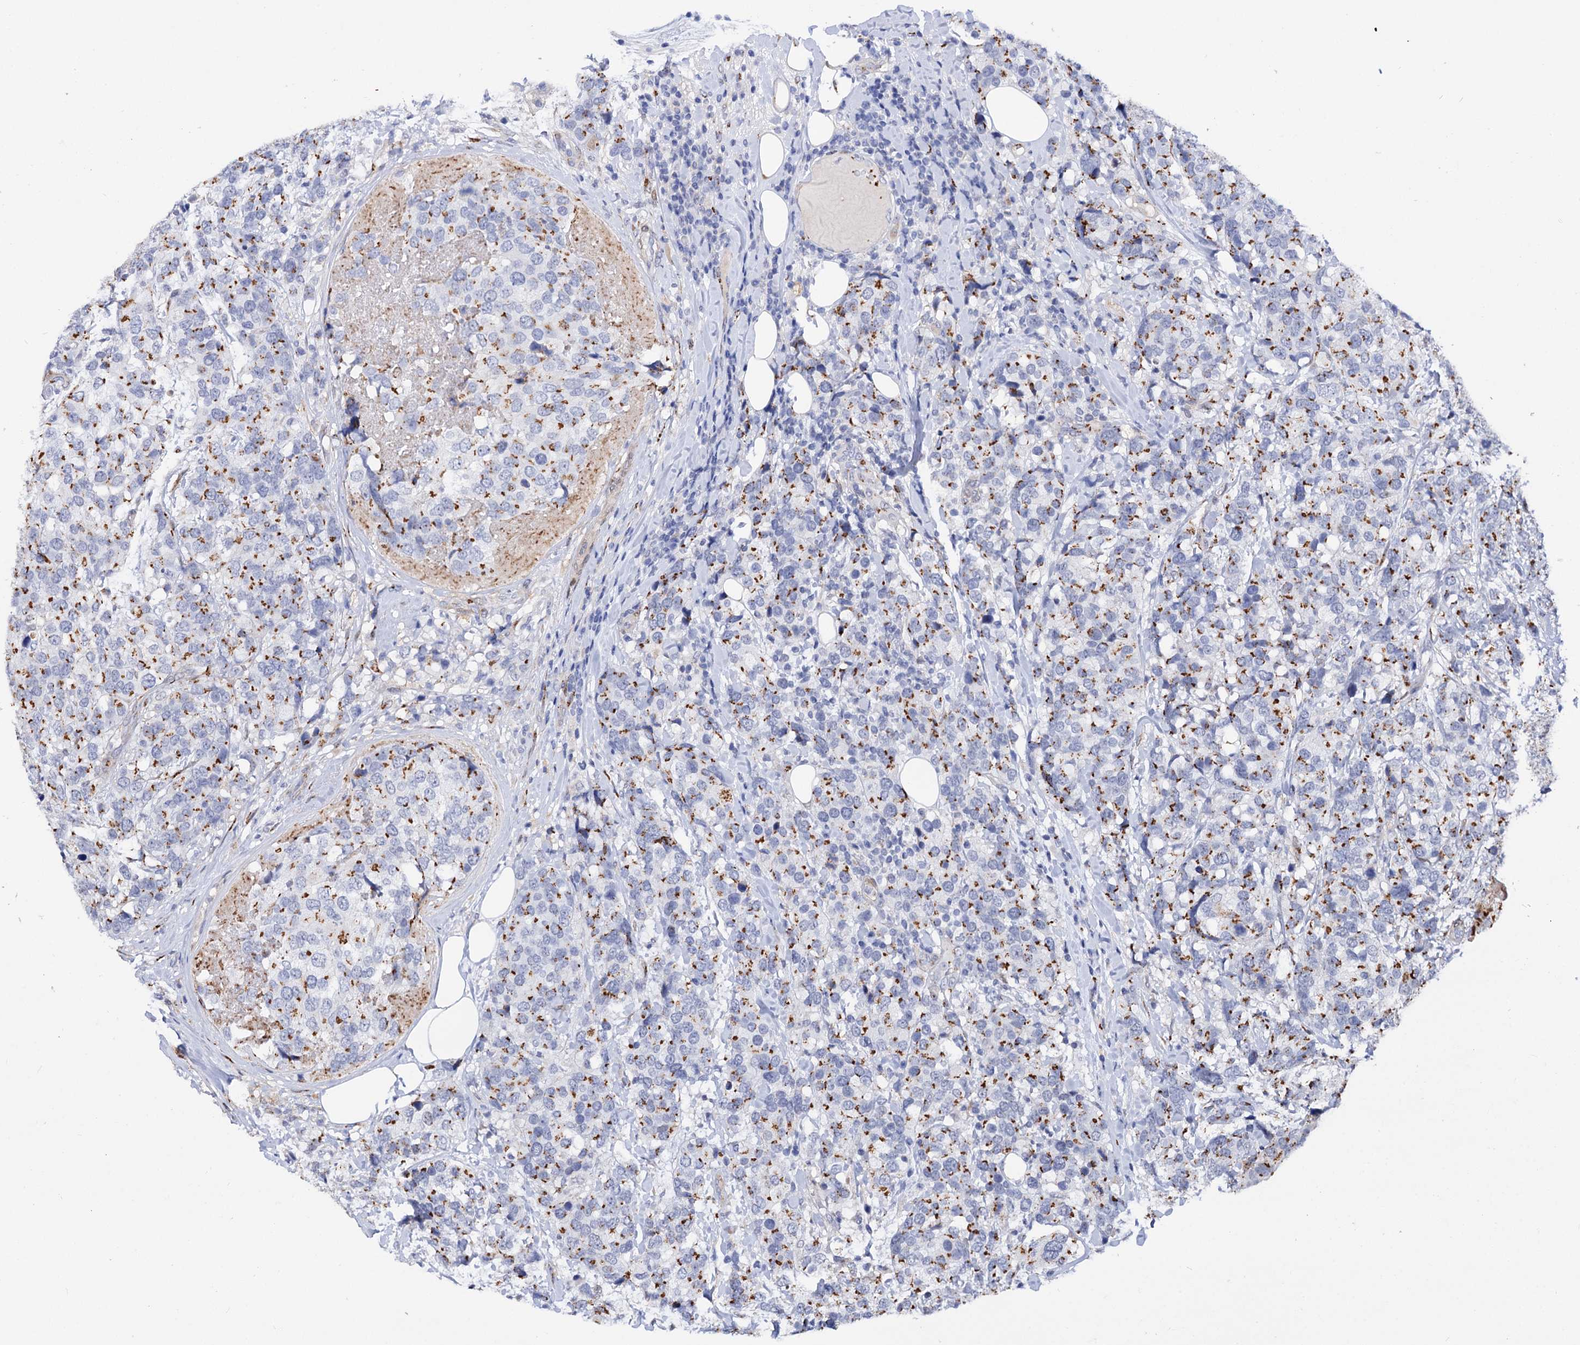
{"staining": {"intensity": "moderate", "quantity": "25%-75%", "location": "cytoplasmic/membranous"}, "tissue": "breast cancer", "cell_type": "Tumor cells", "image_type": "cancer", "snomed": [{"axis": "morphology", "description": "Lobular carcinoma"}, {"axis": "topography", "description": "Breast"}], "caption": "The immunohistochemical stain highlights moderate cytoplasmic/membranous expression in tumor cells of breast cancer tissue. The staining was performed using DAB to visualize the protein expression in brown, while the nuclei were stained in blue with hematoxylin (Magnification: 20x).", "gene": "C11orf96", "patient": {"sex": "female", "age": 59}}